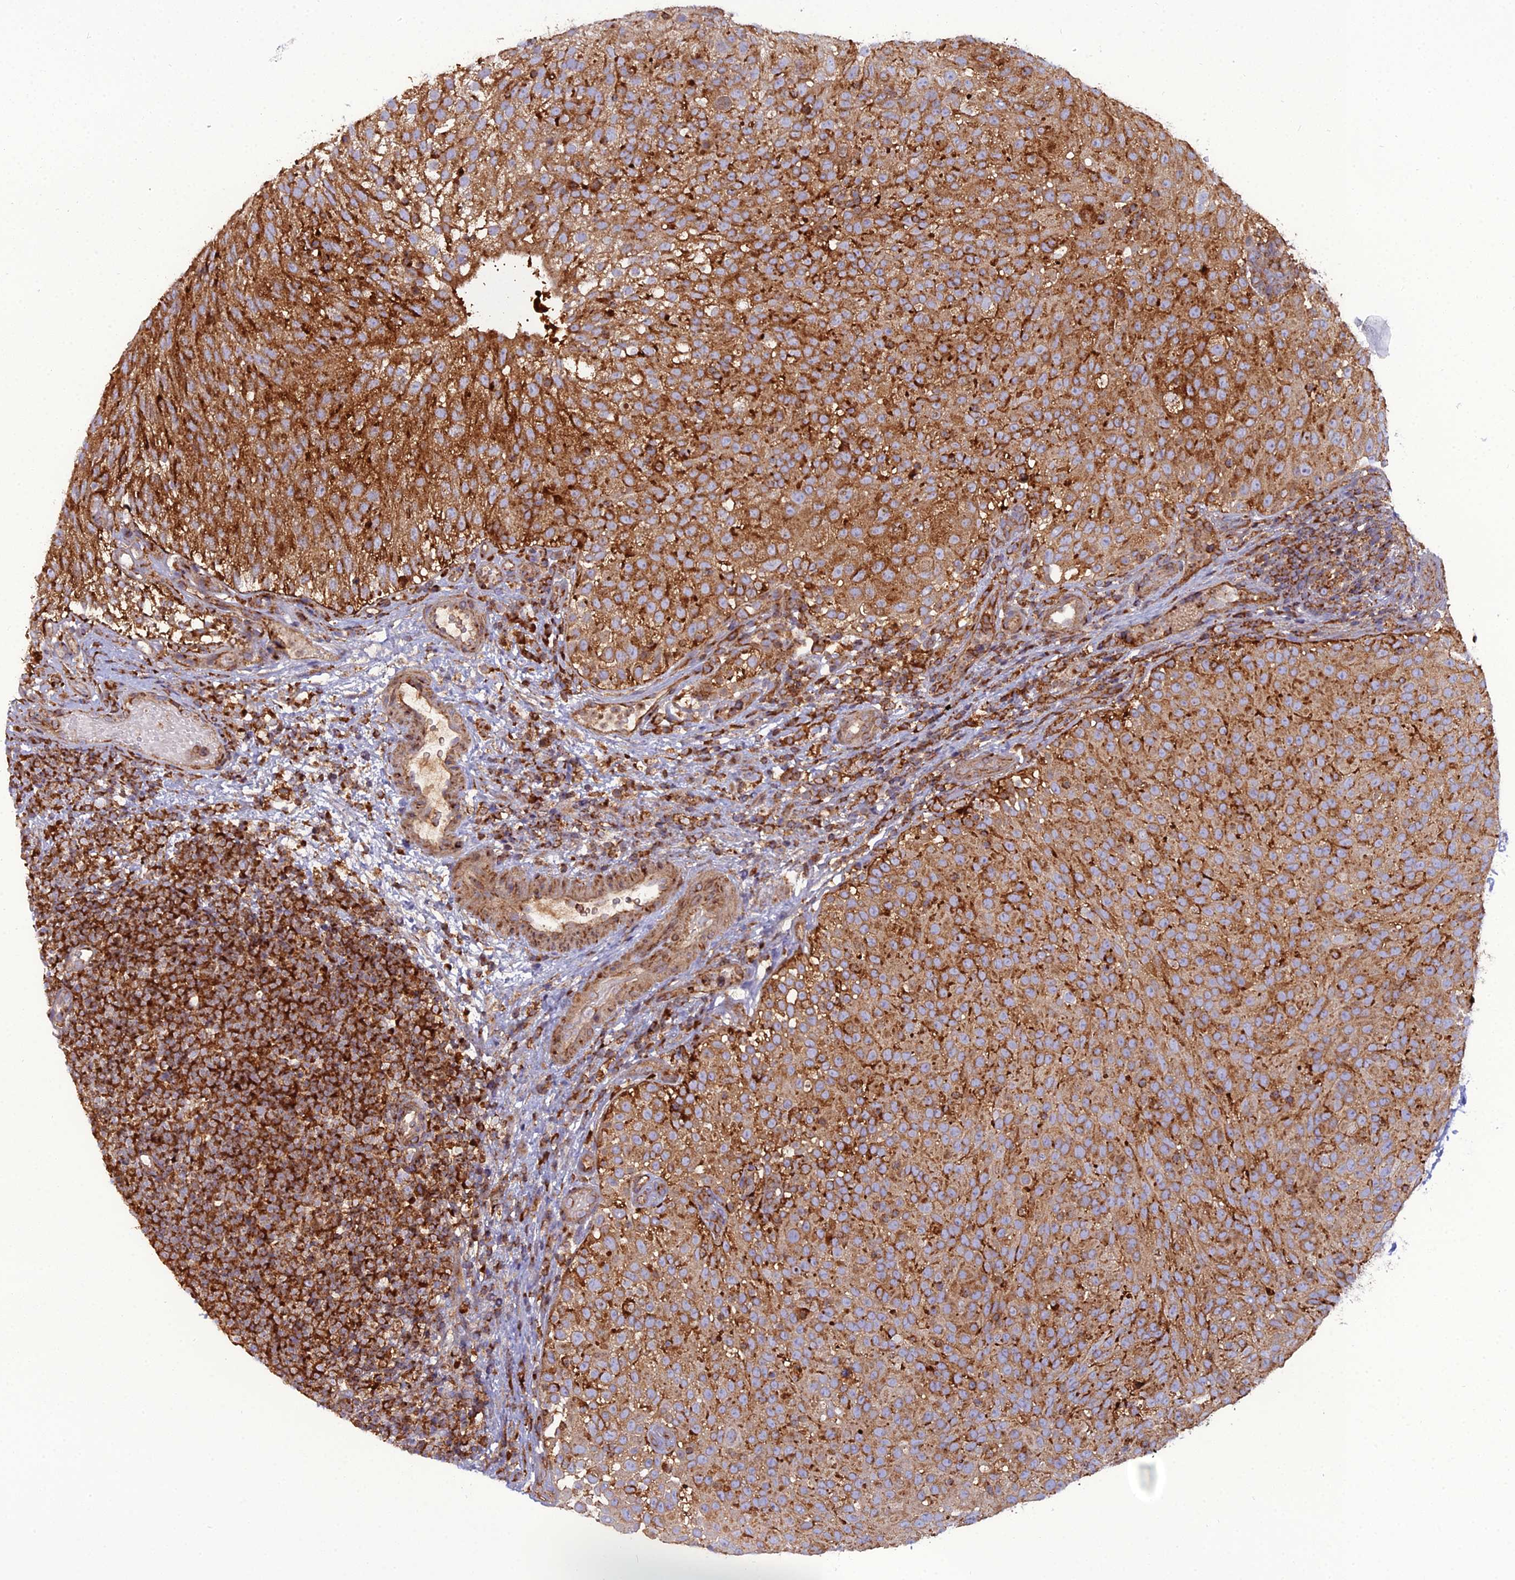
{"staining": {"intensity": "strong", "quantity": ">75%", "location": "cytoplasmic/membranous"}, "tissue": "urothelial cancer", "cell_type": "Tumor cells", "image_type": "cancer", "snomed": [{"axis": "morphology", "description": "Urothelial carcinoma, Low grade"}, {"axis": "topography", "description": "Urinary bladder"}], "caption": "Protein staining demonstrates strong cytoplasmic/membranous positivity in approximately >75% of tumor cells in urothelial cancer.", "gene": "LNPEP", "patient": {"sex": "male", "age": 78}}